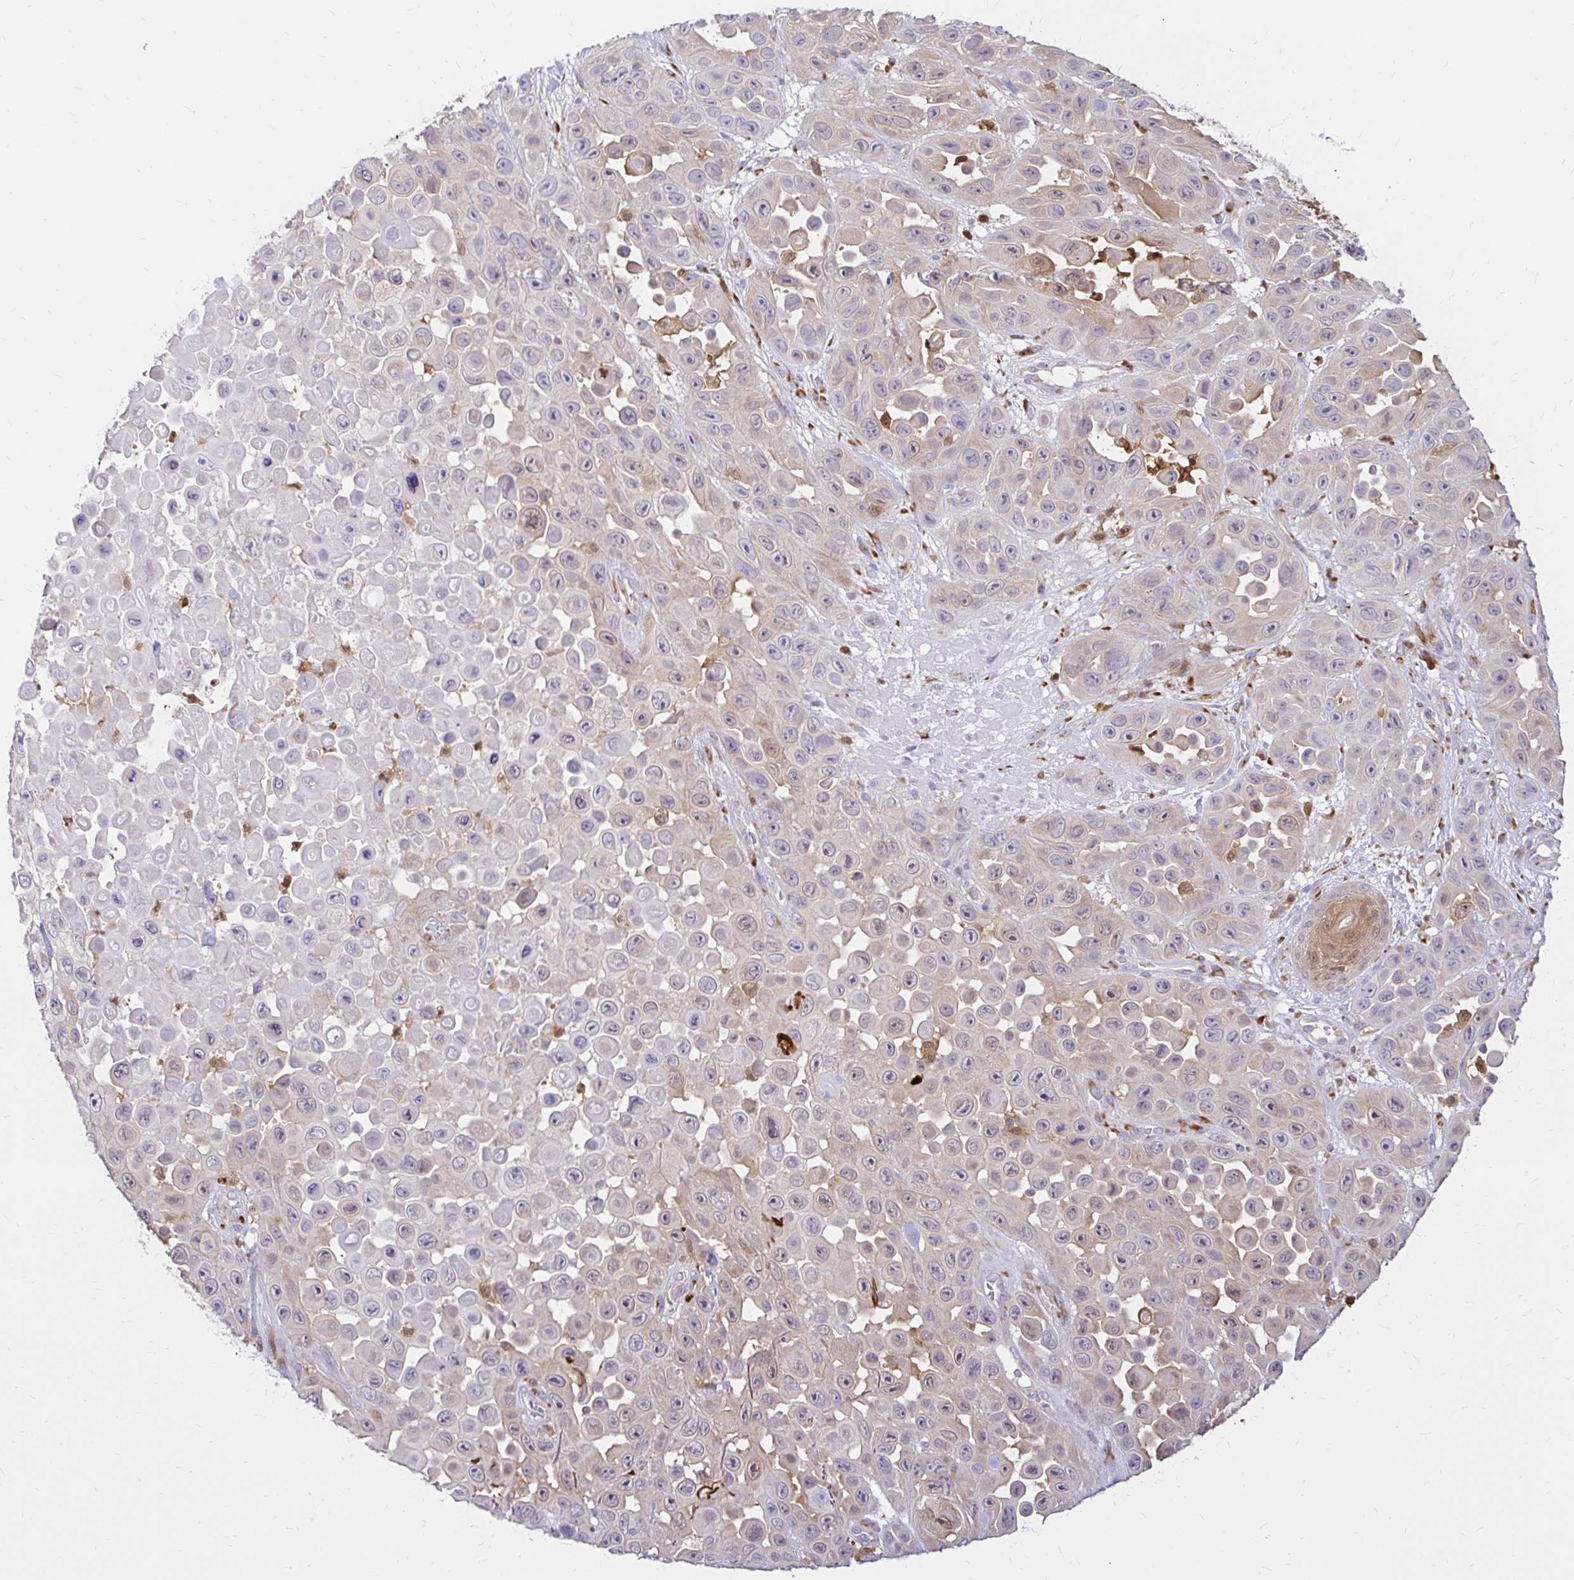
{"staining": {"intensity": "weak", "quantity": "<25%", "location": "cytoplasmic/membranous"}, "tissue": "skin cancer", "cell_type": "Tumor cells", "image_type": "cancer", "snomed": [{"axis": "morphology", "description": "Squamous cell carcinoma, NOS"}, {"axis": "topography", "description": "Skin"}], "caption": "Tumor cells are negative for protein expression in human skin cancer.", "gene": "PYCARD", "patient": {"sex": "male", "age": 81}}